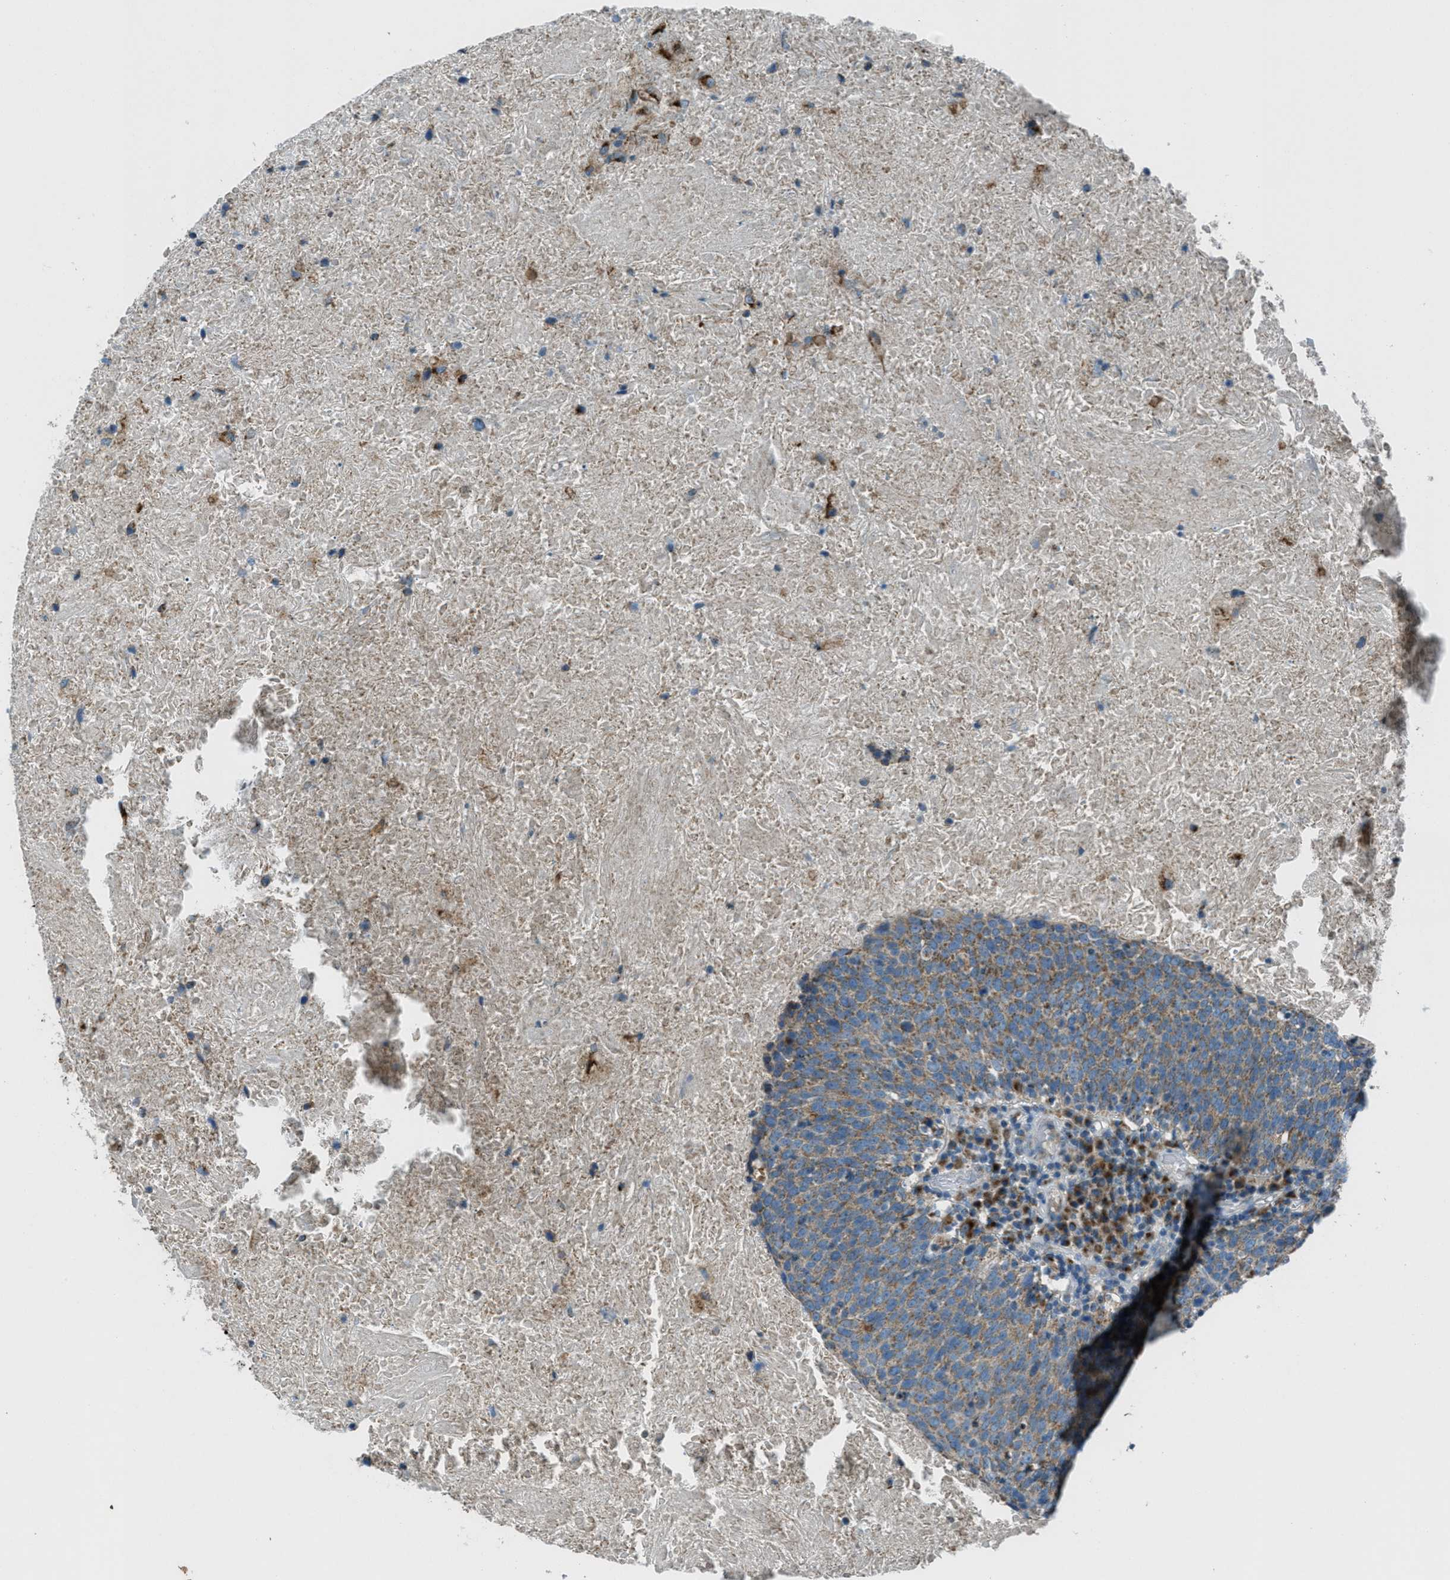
{"staining": {"intensity": "moderate", "quantity": ">75%", "location": "cytoplasmic/membranous"}, "tissue": "head and neck cancer", "cell_type": "Tumor cells", "image_type": "cancer", "snomed": [{"axis": "morphology", "description": "Squamous cell carcinoma, NOS"}, {"axis": "morphology", "description": "Squamous cell carcinoma, metastatic, NOS"}, {"axis": "topography", "description": "Lymph node"}, {"axis": "topography", "description": "Head-Neck"}], "caption": "A brown stain highlights moderate cytoplasmic/membranous expression of a protein in human head and neck cancer (squamous cell carcinoma) tumor cells.", "gene": "BCKDK", "patient": {"sex": "male", "age": 62}}